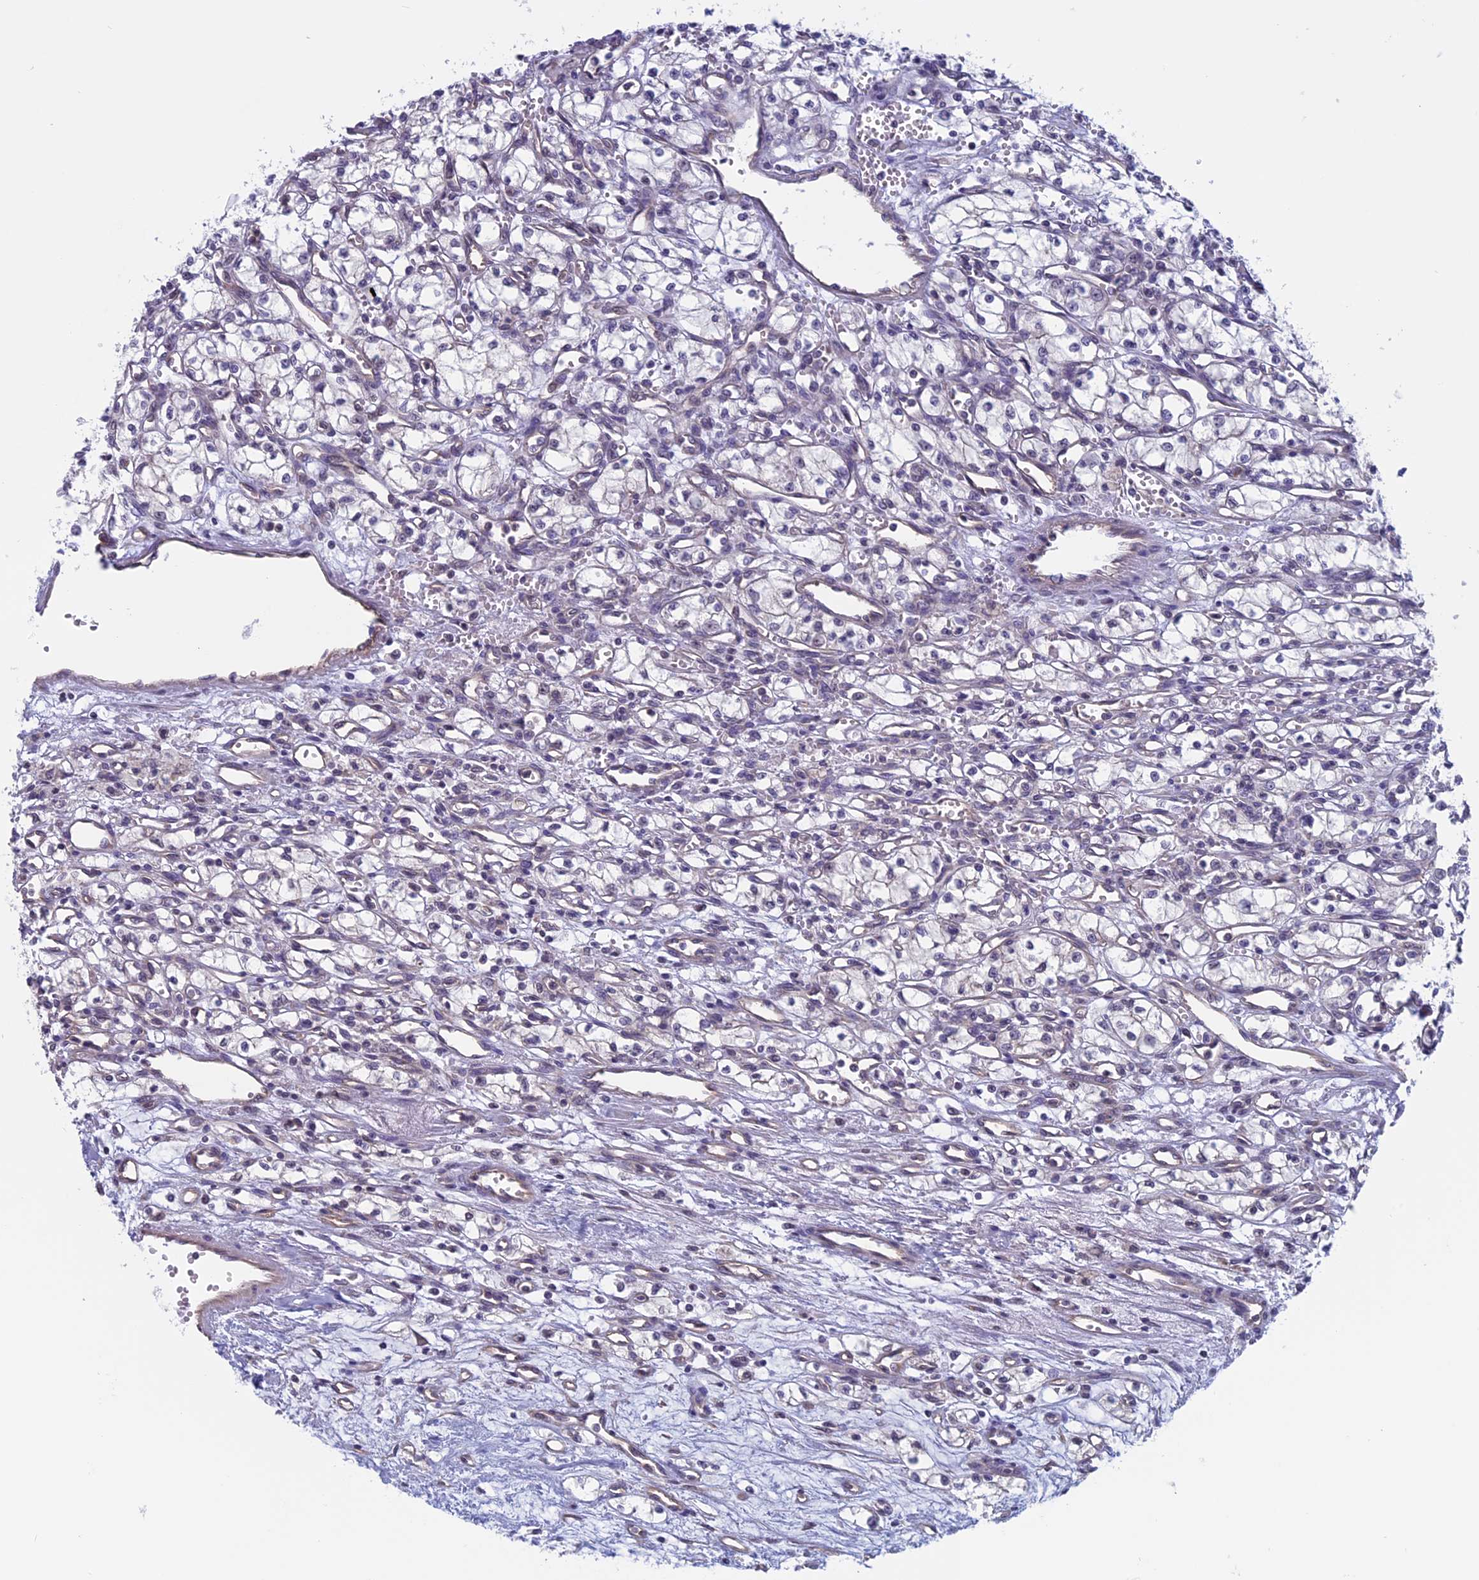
{"staining": {"intensity": "negative", "quantity": "none", "location": "none"}, "tissue": "renal cancer", "cell_type": "Tumor cells", "image_type": "cancer", "snomed": [{"axis": "morphology", "description": "Normal tissue, NOS"}, {"axis": "morphology", "description": "Adenocarcinoma, NOS"}, {"axis": "topography", "description": "Kidney"}], "caption": "A high-resolution histopathology image shows IHC staining of renal adenocarcinoma, which reveals no significant staining in tumor cells.", "gene": "SLC1A6", "patient": {"sex": "male", "age": 59}}